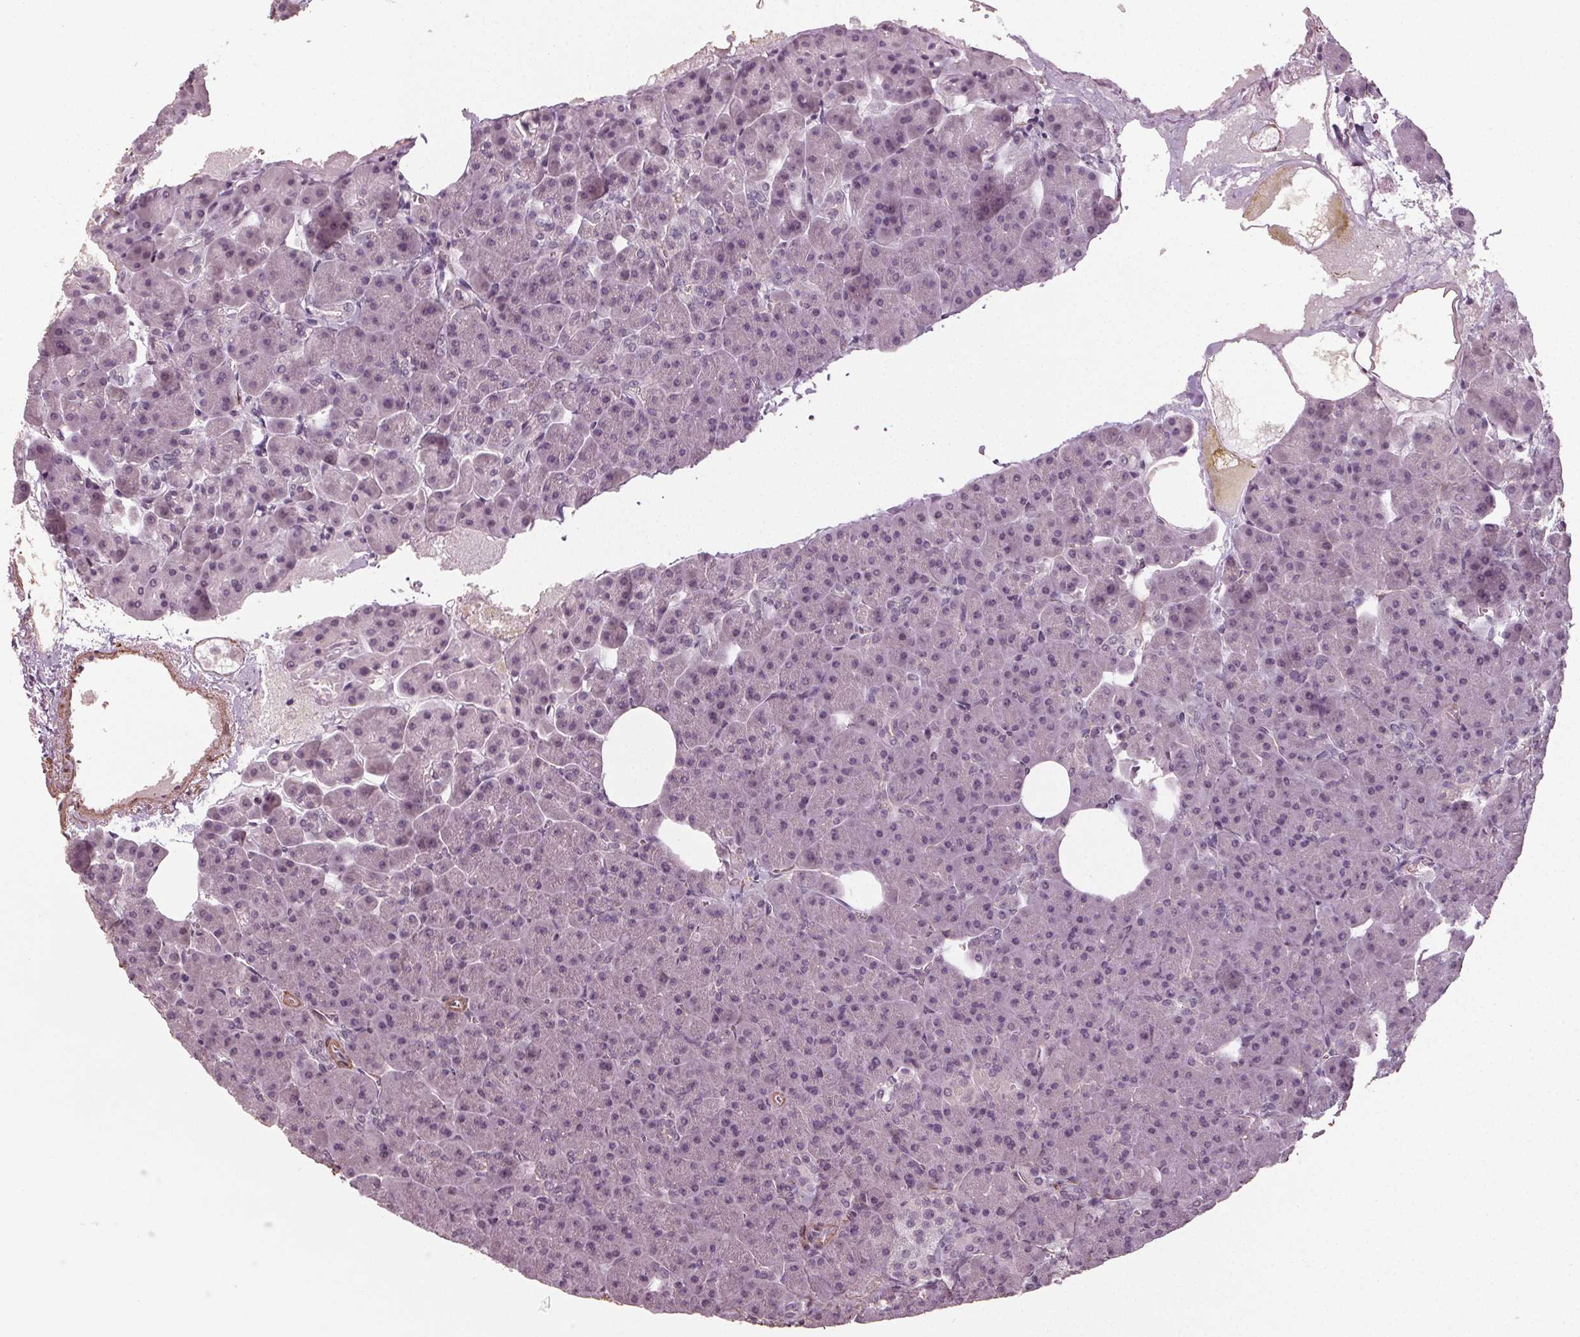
{"staining": {"intensity": "negative", "quantity": "none", "location": "none"}, "tissue": "pancreas", "cell_type": "Exocrine glandular cells", "image_type": "normal", "snomed": [{"axis": "morphology", "description": "Normal tissue, NOS"}, {"axis": "topography", "description": "Pancreas"}], "caption": "Exocrine glandular cells show no significant protein staining in normal pancreas. (DAB (3,3'-diaminobenzidine) immunohistochemistry (IHC) with hematoxylin counter stain).", "gene": "PKP1", "patient": {"sex": "female", "age": 74}}